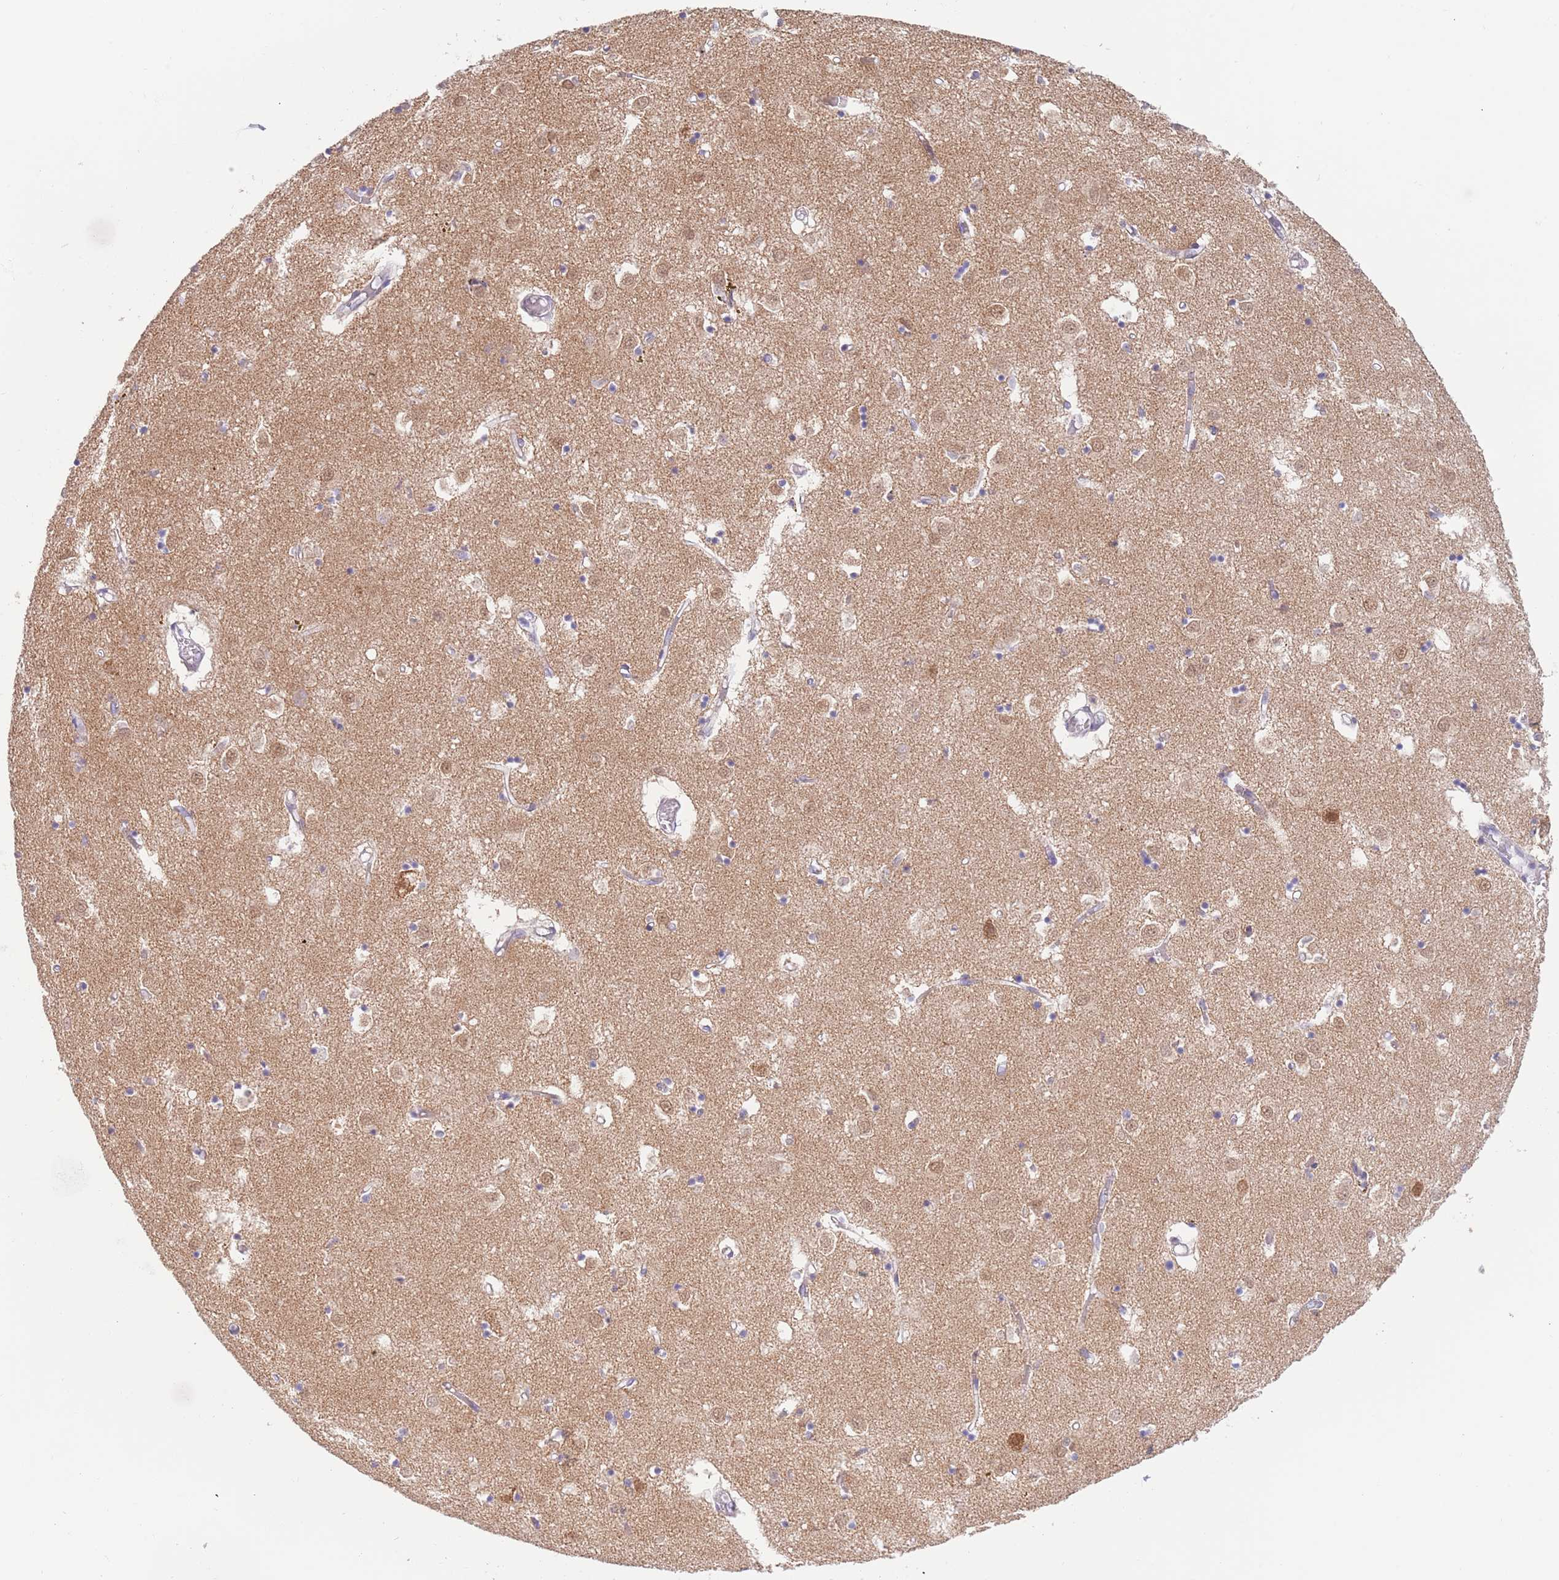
{"staining": {"intensity": "weak", "quantity": "<25%", "location": "cytoplasmic/membranous"}, "tissue": "caudate", "cell_type": "Glial cells", "image_type": "normal", "snomed": [{"axis": "morphology", "description": "Normal tissue, NOS"}, {"axis": "topography", "description": "Lateral ventricle wall"}], "caption": "Glial cells are negative for brown protein staining in normal caudate. The staining is performed using DAB (3,3'-diaminobenzidine) brown chromogen with nuclei counter-stained in using hematoxylin.", "gene": "TIMM13", "patient": {"sex": "male", "age": 70}}